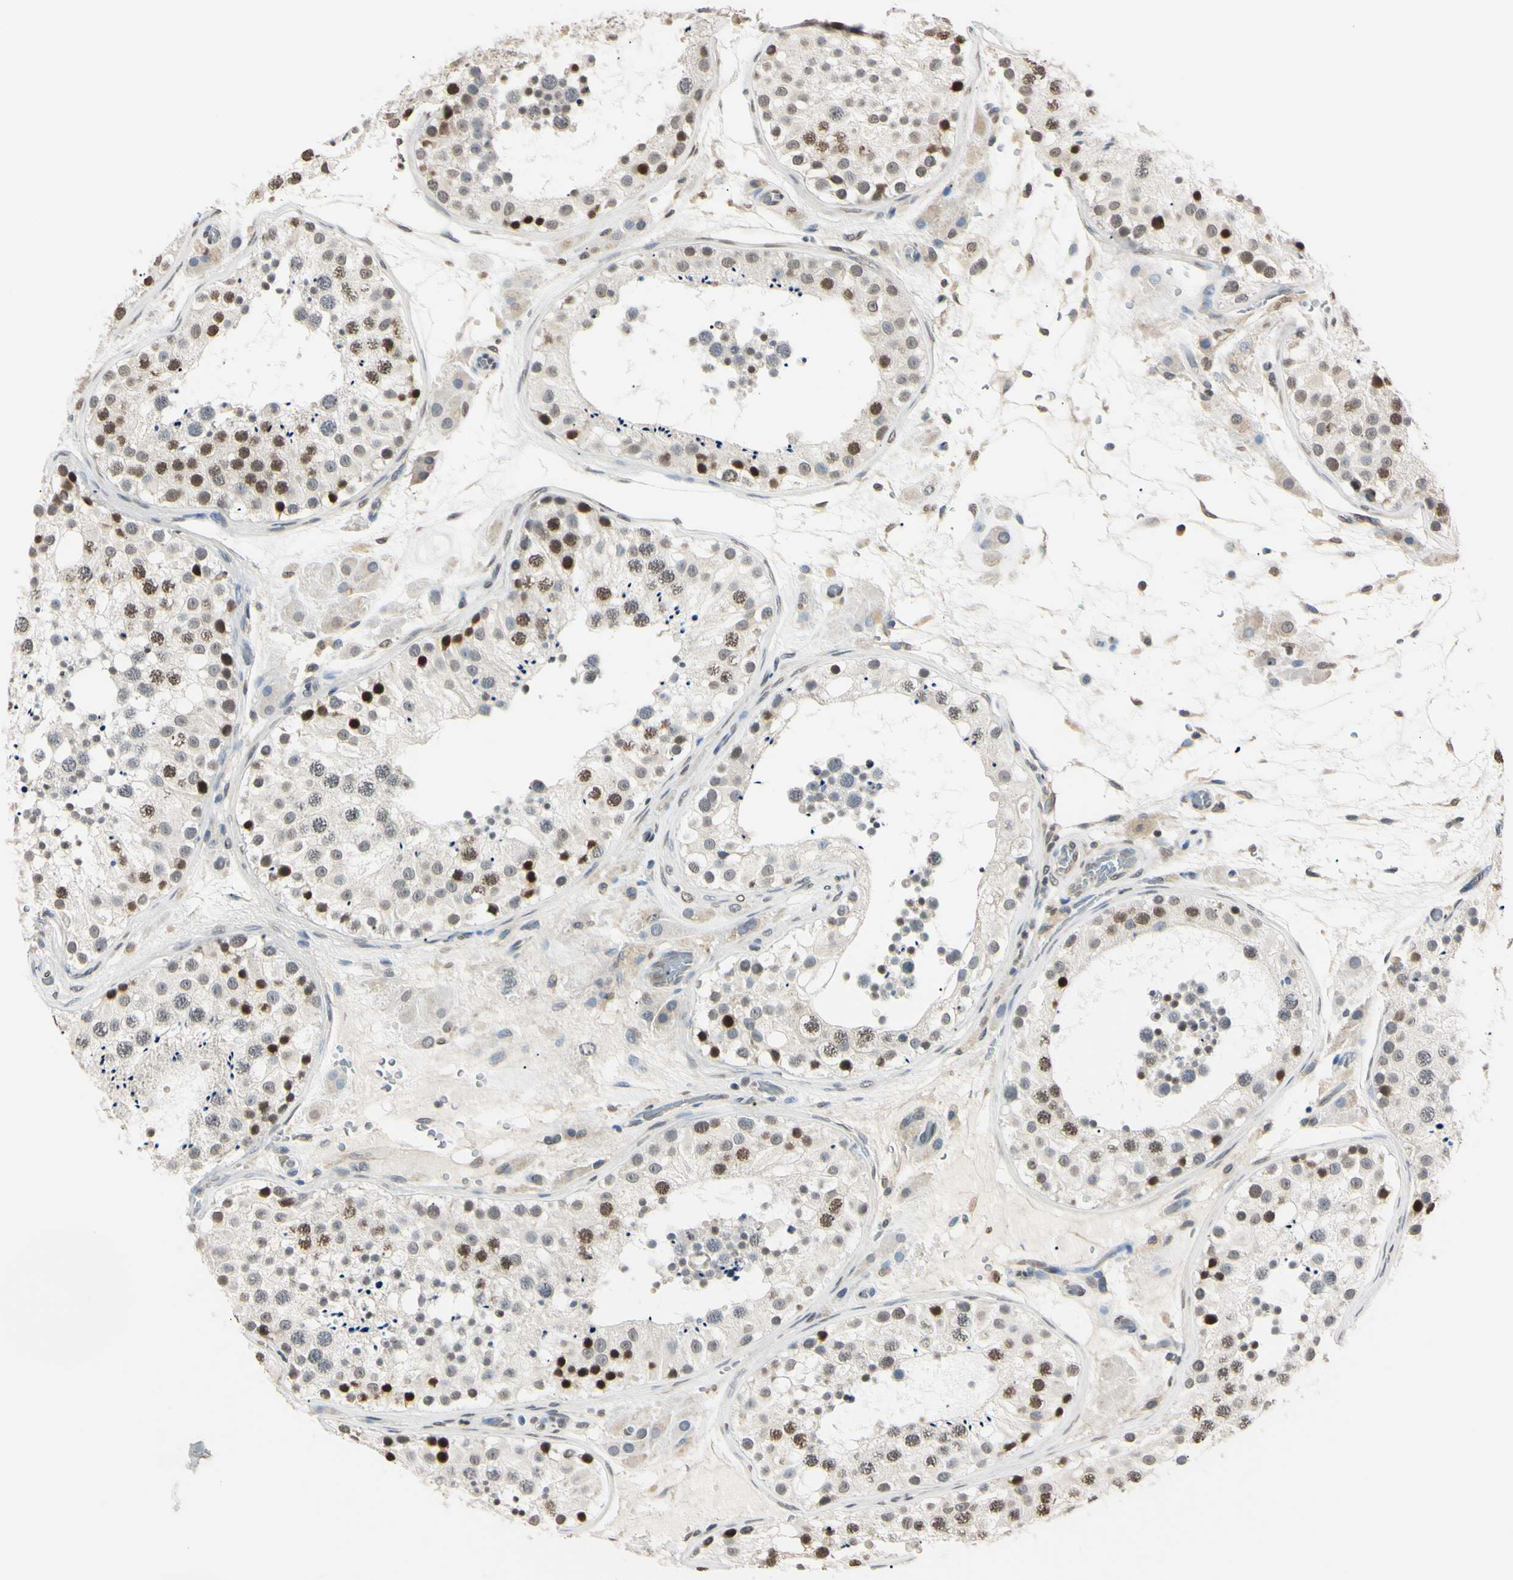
{"staining": {"intensity": "strong", "quantity": "25%-75%", "location": "nuclear"}, "tissue": "testis", "cell_type": "Cells in seminiferous ducts", "image_type": "normal", "snomed": [{"axis": "morphology", "description": "Normal tissue, NOS"}, {"axis": "topography", "description": "Testis"}], "caption": "Strong nuclear staining for a protein is seen in about 25%-75% of cells in seminiferous ducts of unremarkable testis using IHC.", "gene": "CDC45", "patient": {"sex": "male", "age": 26}}